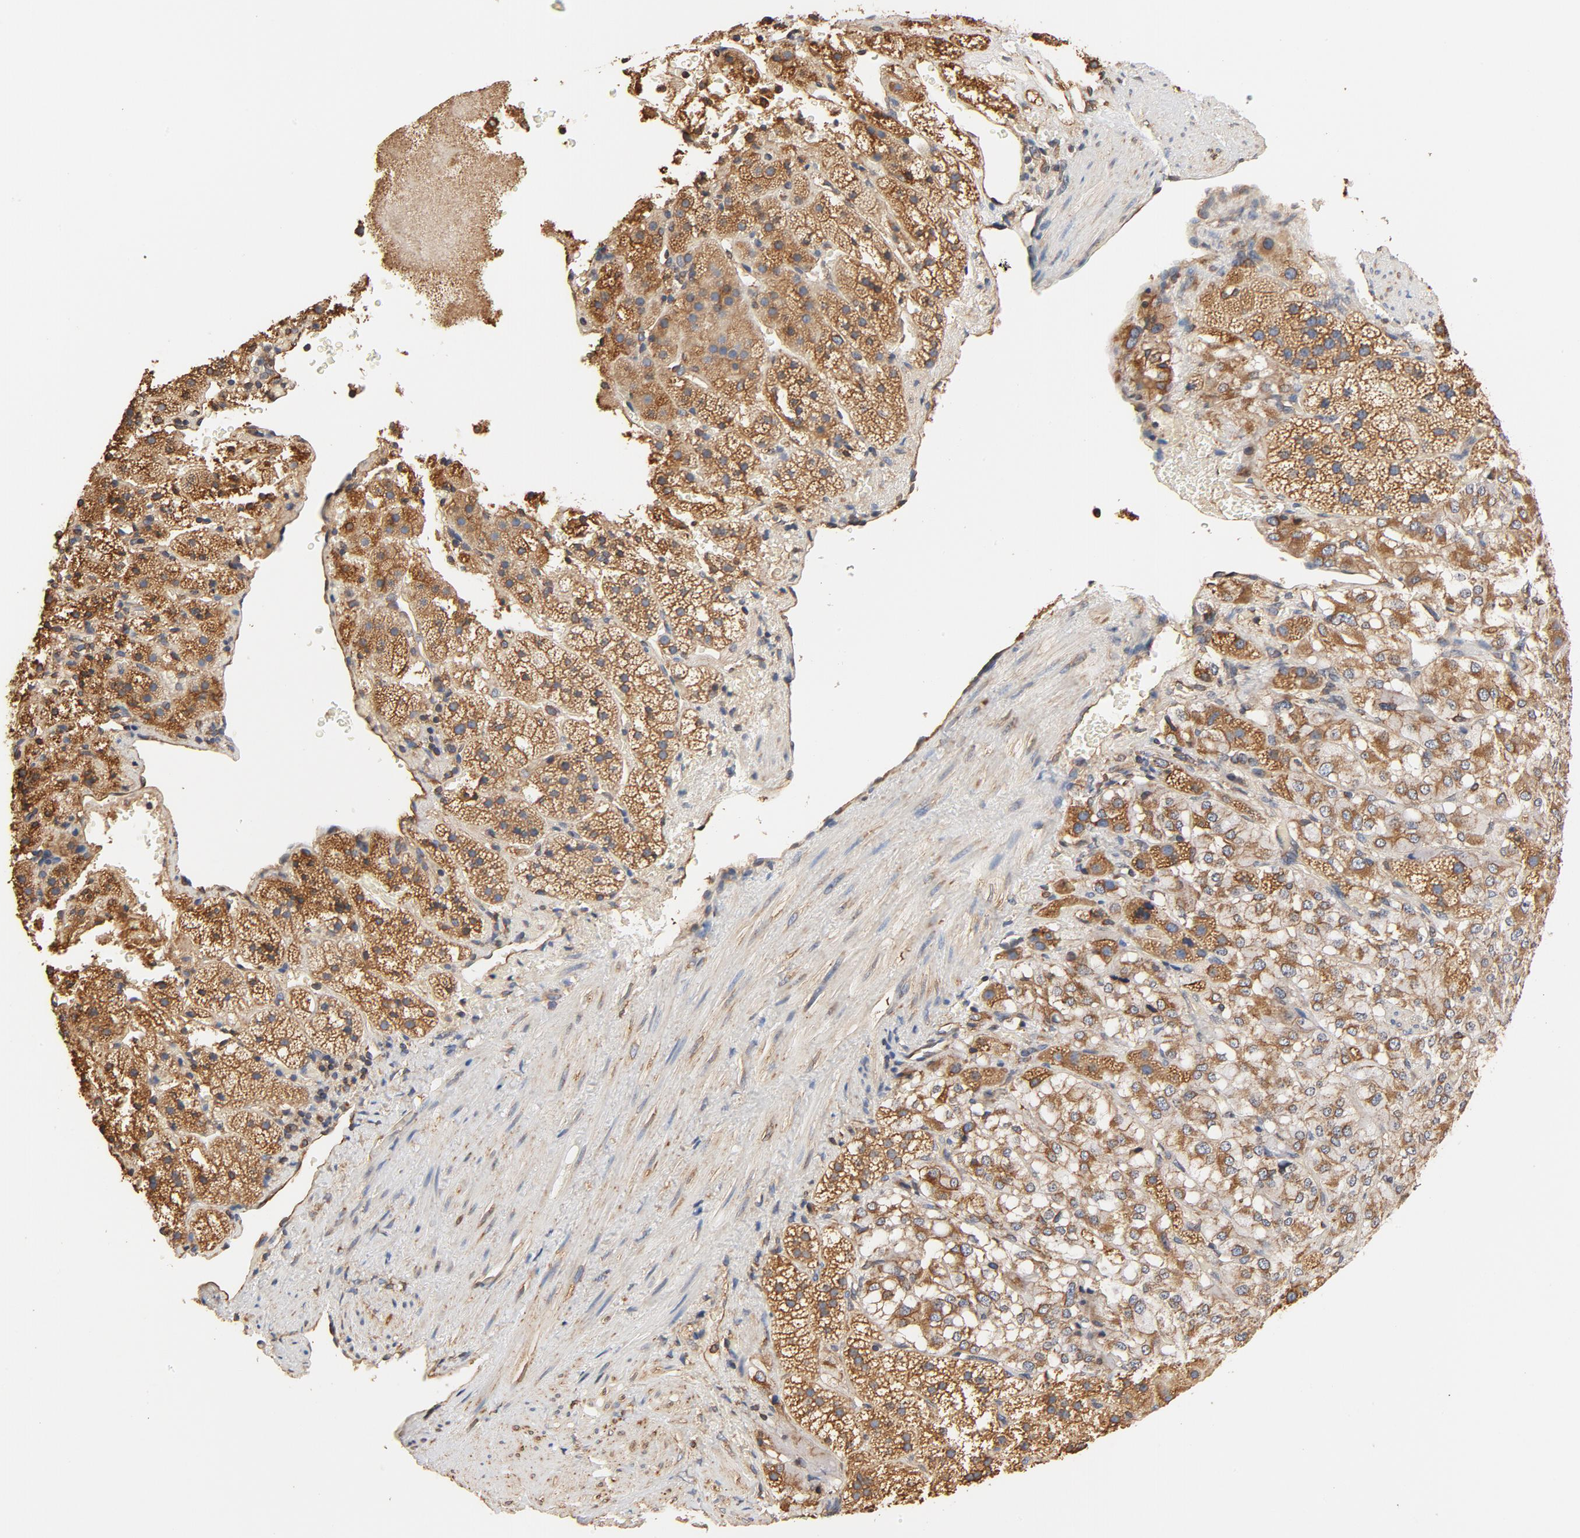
{"staining": {"intensity": "strong", "quantity": ">75%", "location": "cytoplasmic/membranous"}, "tissue": "adrenal gland", "cell_type": "Glandular cells", "image_type": "normal", "snomed": [{"axis": "morphology", "description": "Normal tissue, NOS"}, {"axis": "topography", "description": "Adrenal gland"}], "caption": "This is an image of immunohistochemistry (IHC) staining of normal adrenal gland, which shows strong expression in the cytoplasmic/membranous of glandular cells.", "gene": "BCAP31", "patient": {"sex": "female", "age": 44}}